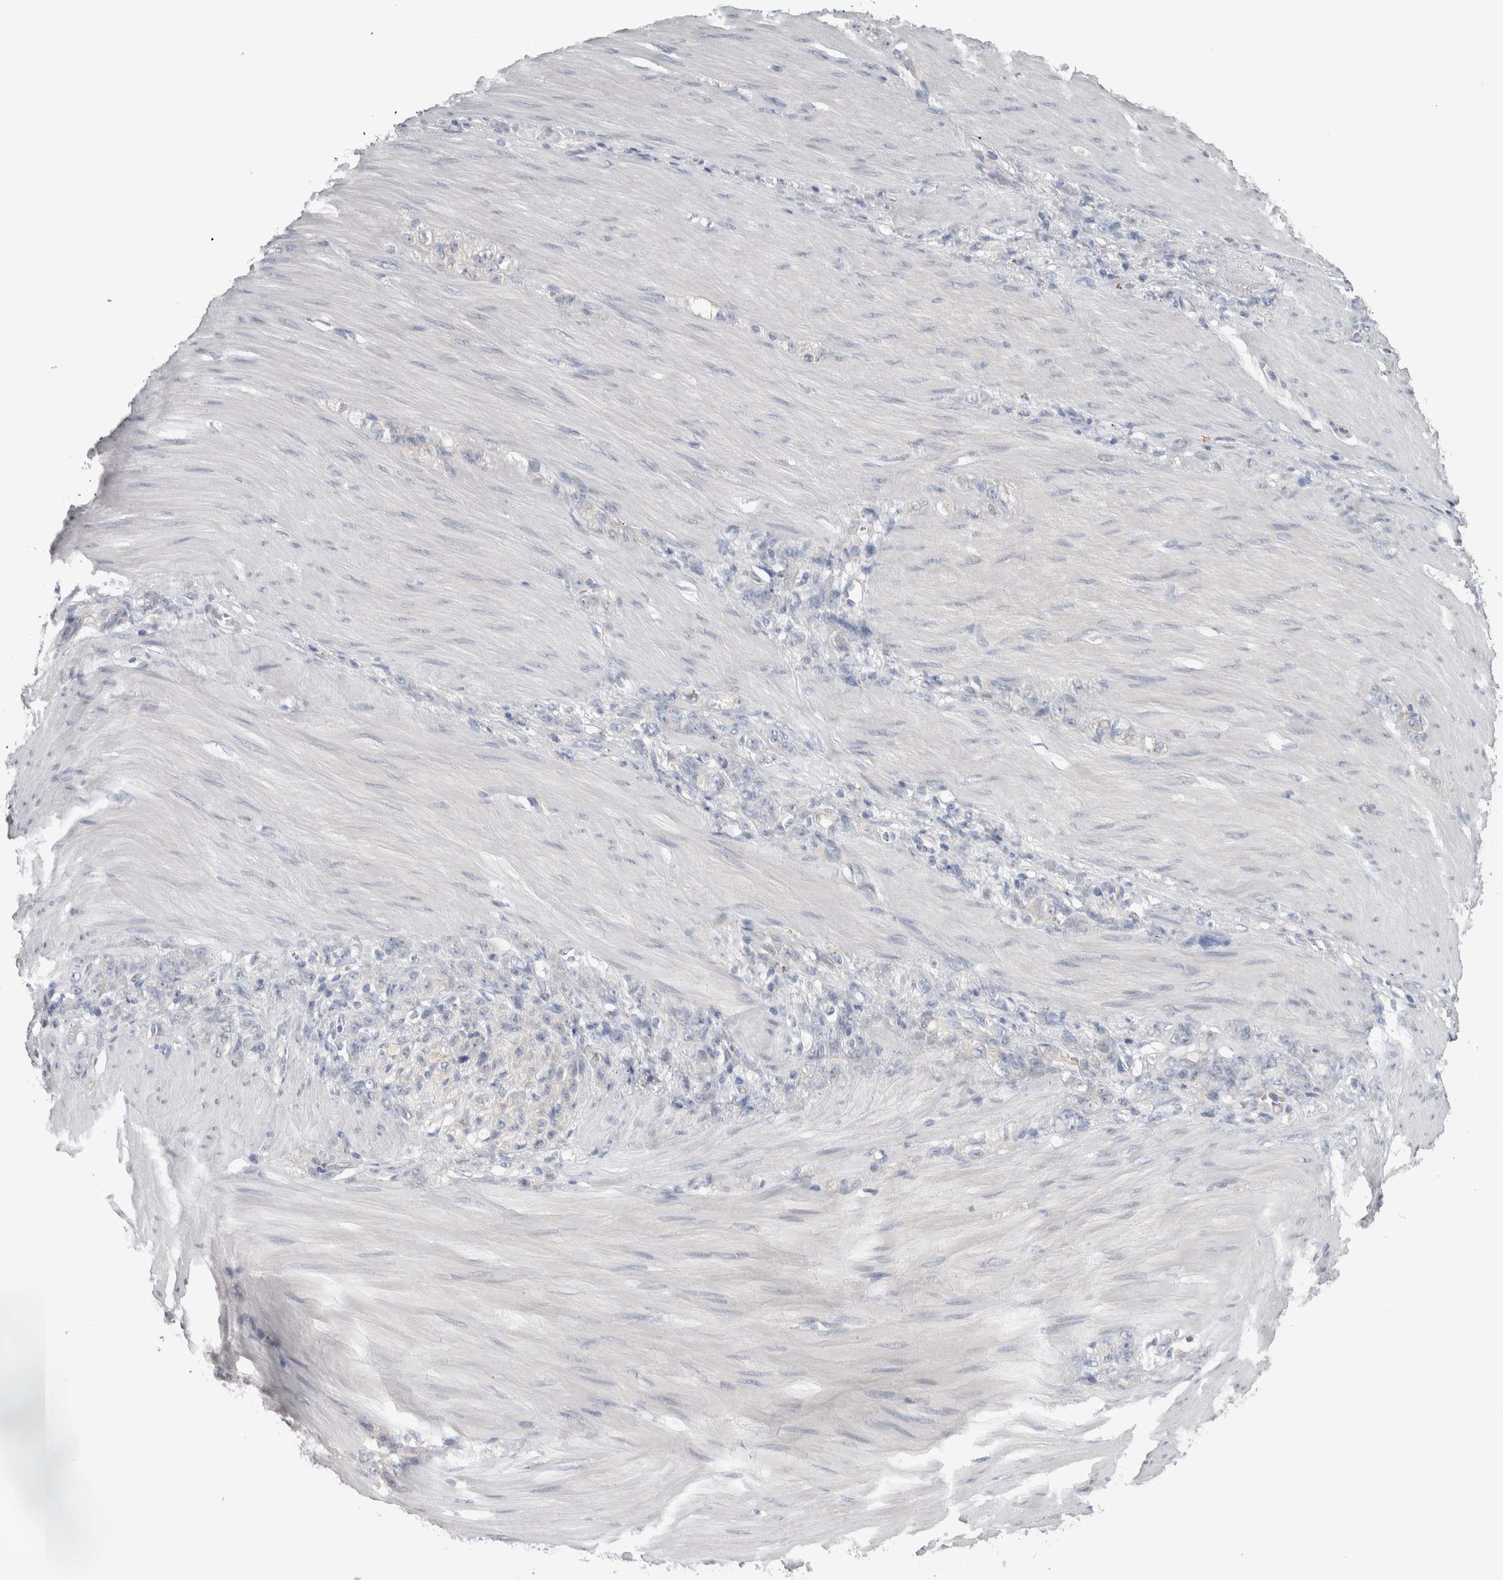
{"staining": {"intensity": "negative", "quantity": "none", "location": "none"}, "tissue": "stomach cancer", "cell_type": "Tumor cells", "image_type": "cancer", "snomed": [{"axis": "morphology", "description": "Normal tissue, NOS"}, {"axis": "morphology", "description": "Adenocarcinoma, NOS"}, {"axis": "topography", "description": "Stomach"}], "caption": "Tumor cells are negative for brown protein staining in stomach cancer.", "gene": "GPHN", "patient": {"sex": "male", "age": 82}}